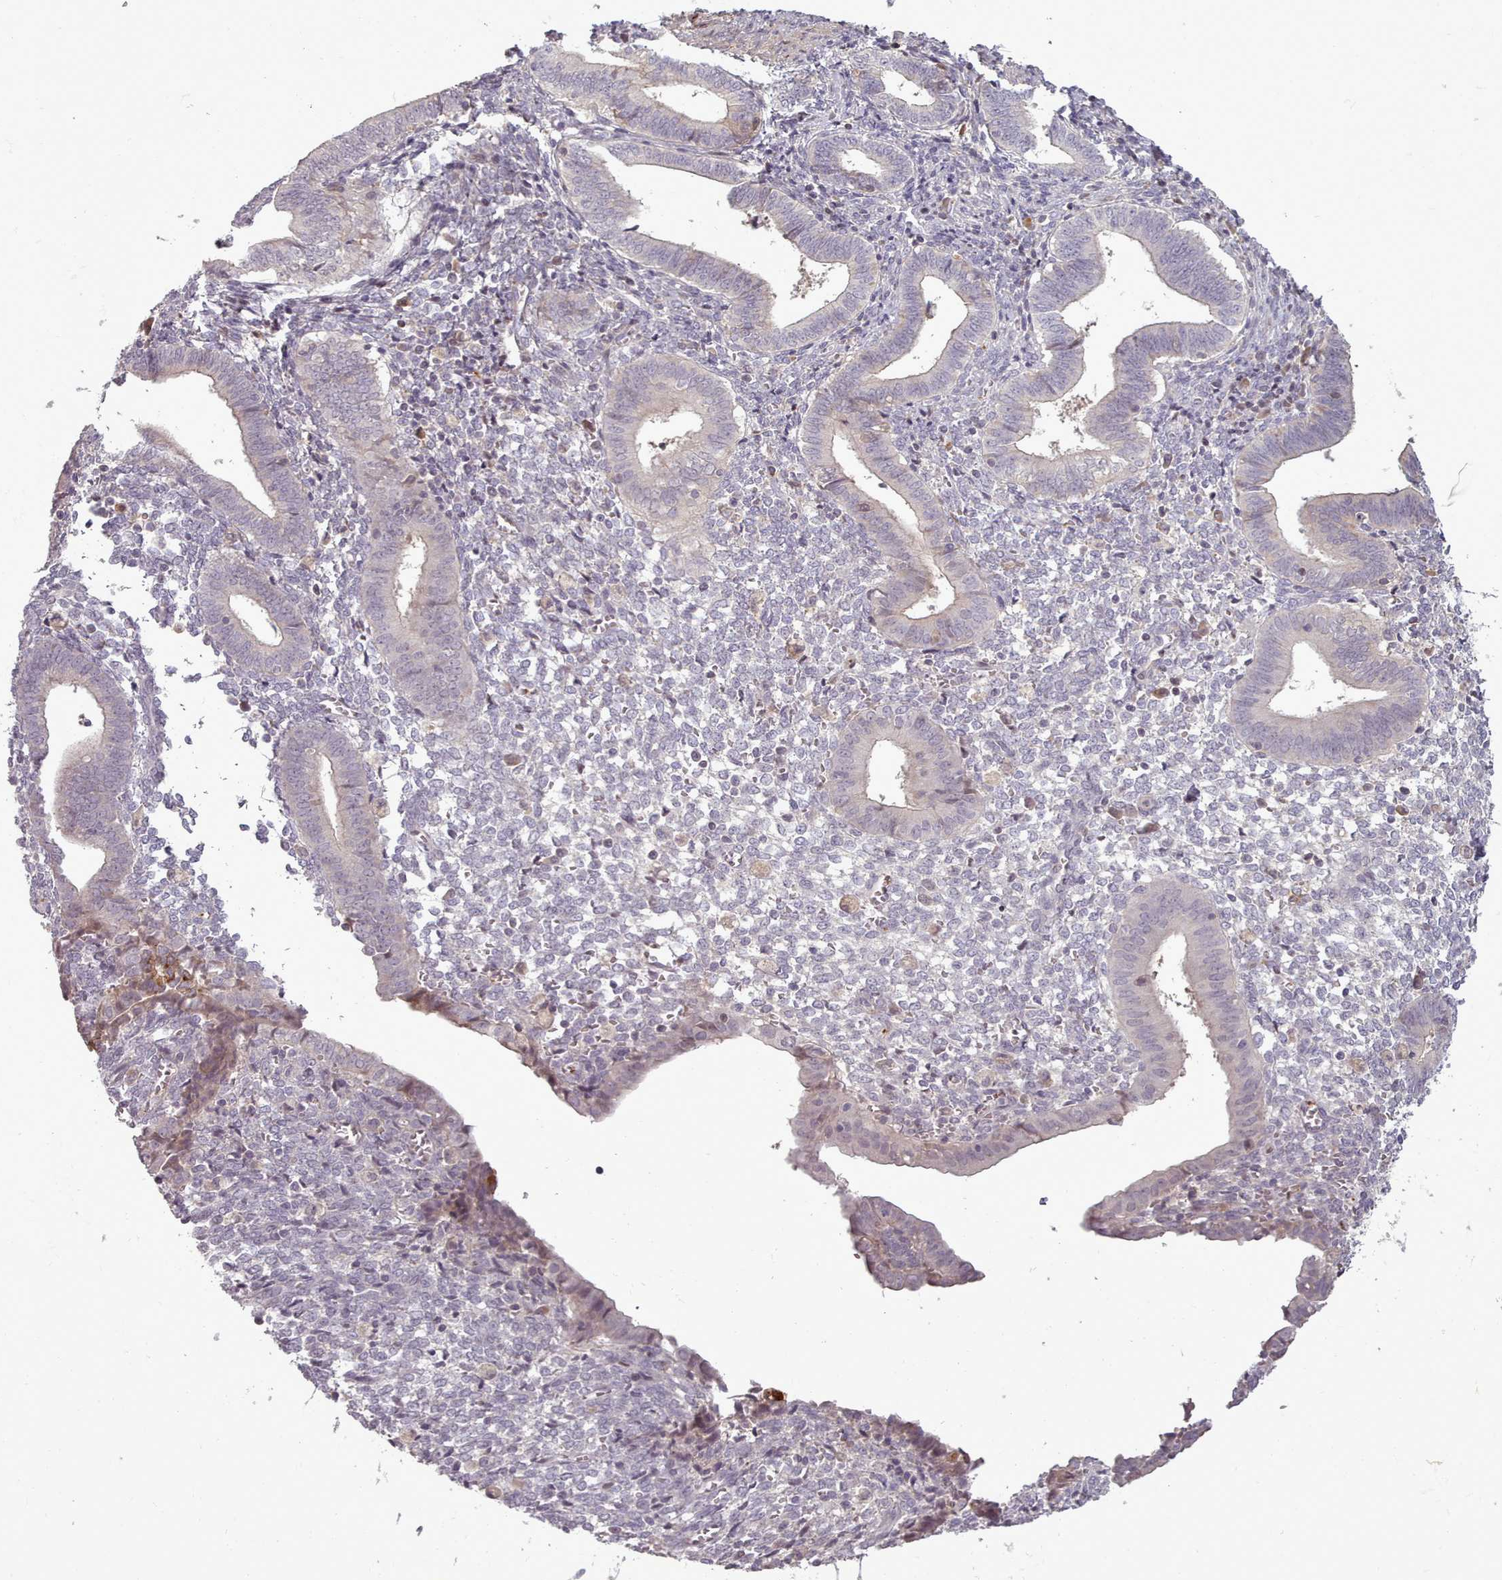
{"staining": {"intensity": "negative", "quantity": "none", "location": "none"}, "tissue": "endometrium", "cell_type": "Cells in endometrial stroma", "image_type": "normal", "snomed": [{"axis": "morphology", "description": "Normal tissue, NOS"}, {"axis": "topography", "description": "Other"}, {"axis": "topography", "description": "Endometrium"}], "caption": "Endometrium stained for a protein using immunohistochemistry shows no staining cells in endometrial stroma.", "gene": "LEFTY1", "patient": {"sex": "female", "age": 44}}